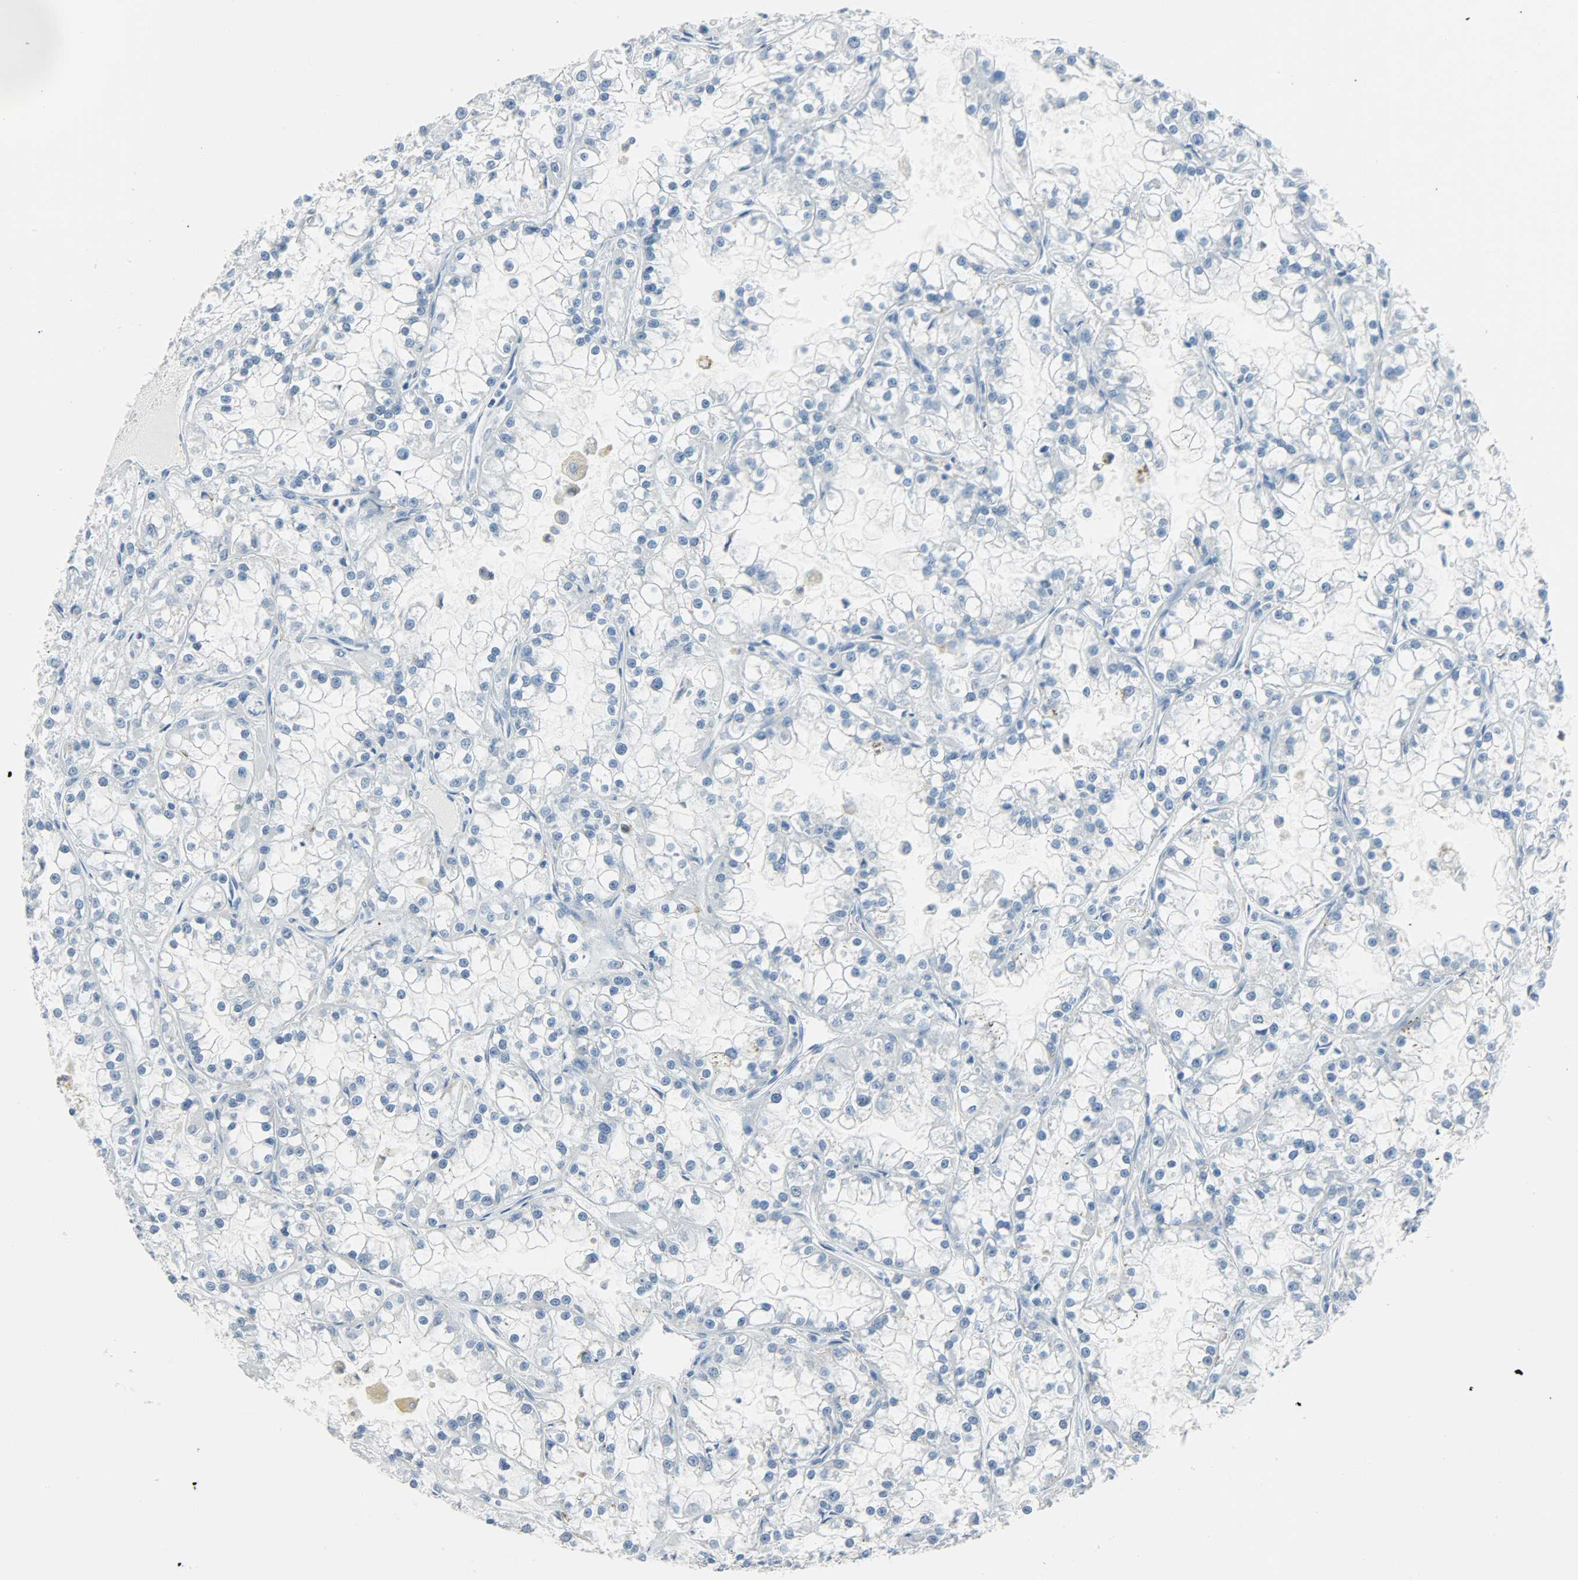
{"staining": {"intensity": "negative", "quantity": "none", "location": "none"}, "tissue": "renal cancer", "cell_type": "Tumor cells", "image_type": "cancer", "snomed": [{"axis": "morphology", "description": "Adenocarcinoma, NOS"}, {"axis": "topography", "description": "Kidney"}], "caption": "This is an immunohistochemistry photomicrograph of renal cancer. There is no staining in tumor cells.", "gene": "PTPN6", "patient": {"sex": "female", "age": 52}}